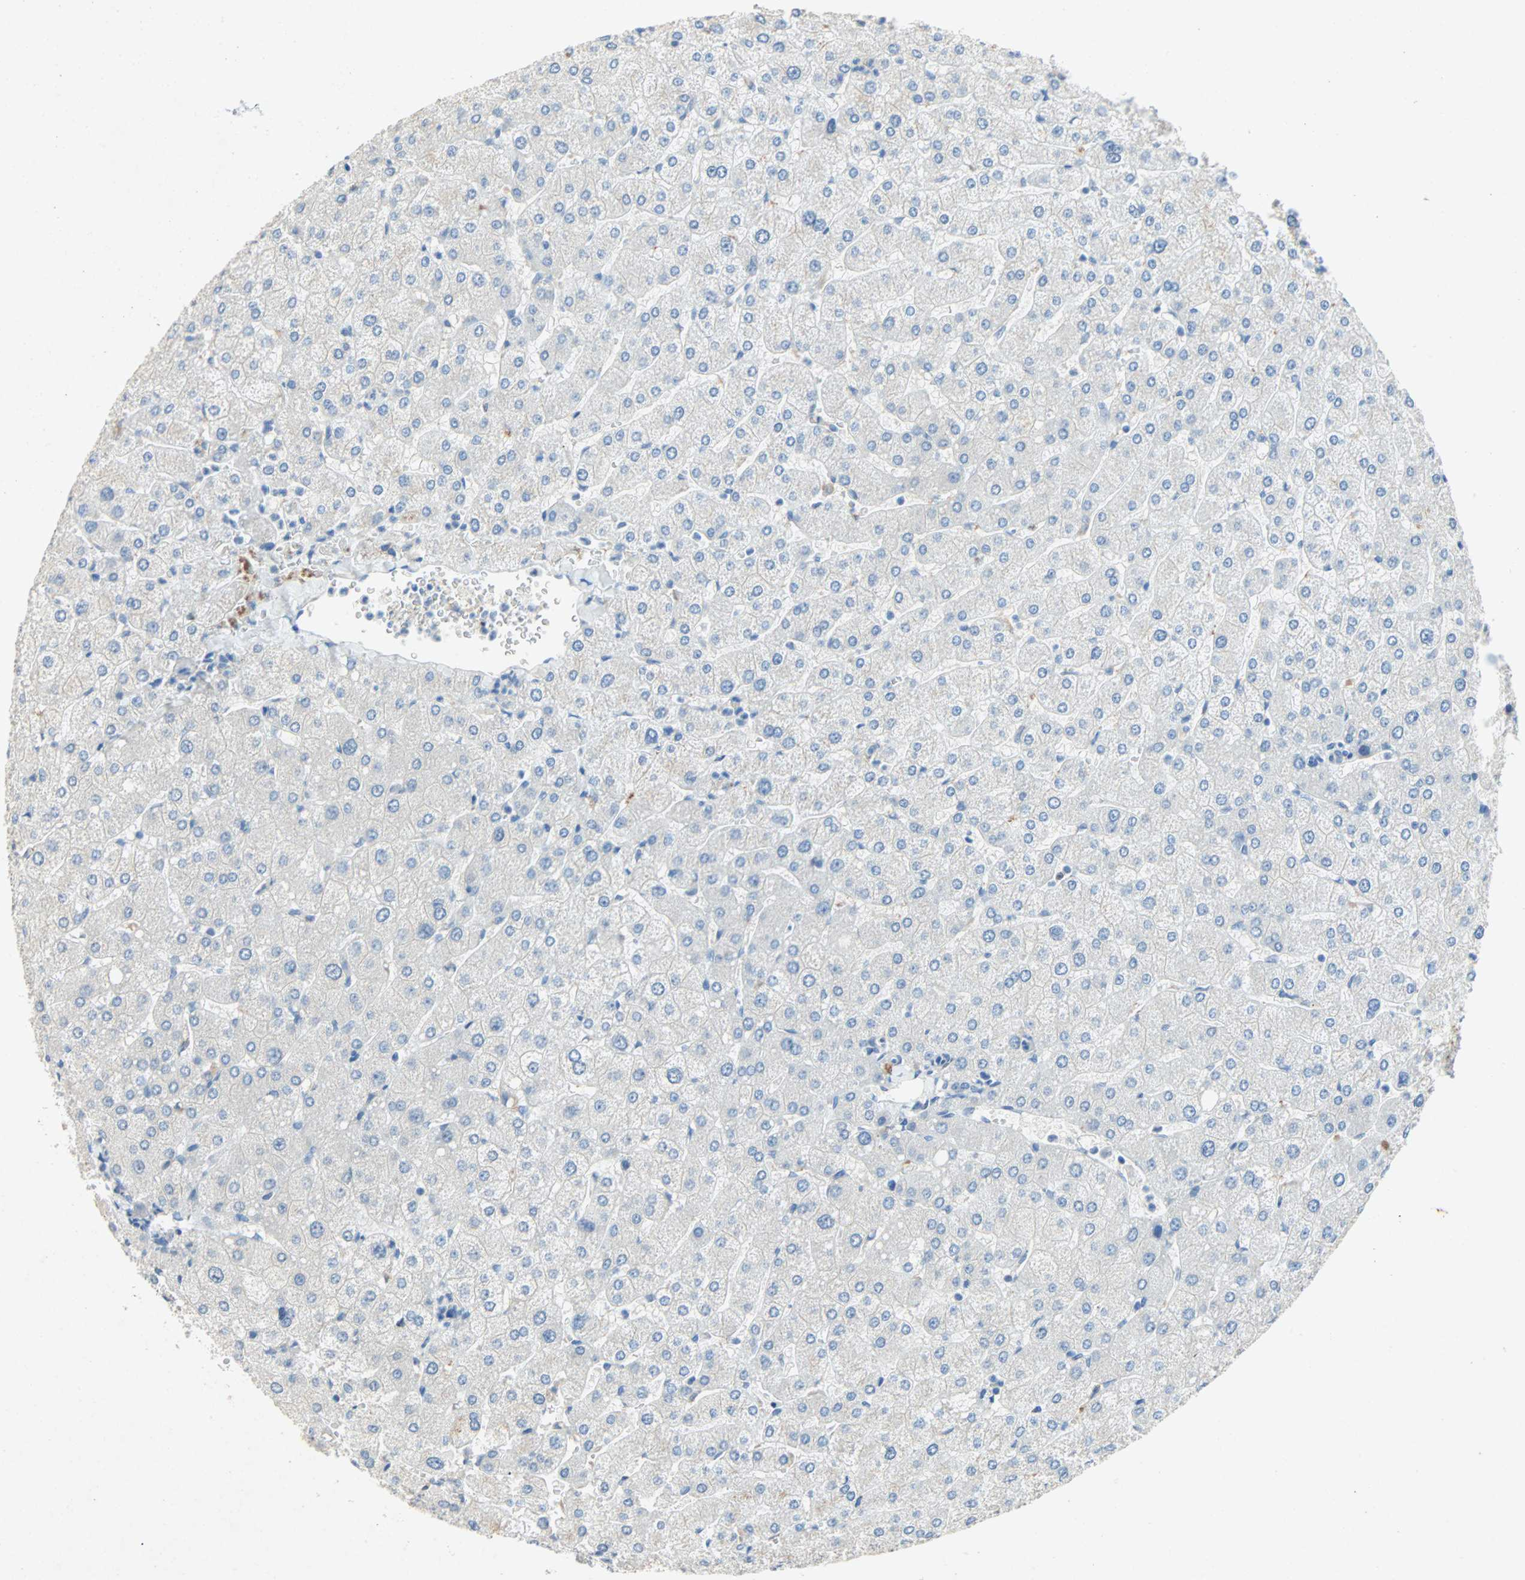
{"staining": {"intensity": "negative", "quantity": "none", "location": "none"}, "tissue": "liver", "cell_type": "Cholangiocytes", "image_type": "normal", "snomed": [{"axis": "morphology", "description": "Normal tissue, NOS"}, {"axis": "topography", "description": "Liver"}], "caption": "This photomicrograph is of benign liver stained with immunohistochemistry (IHC) to label a protein in brown with the nuclei are counter-stained blue. There is no expression in cholangiocytes.", "gene": "PCDHB2", "patient": {"sex": "male", "age": 55}}